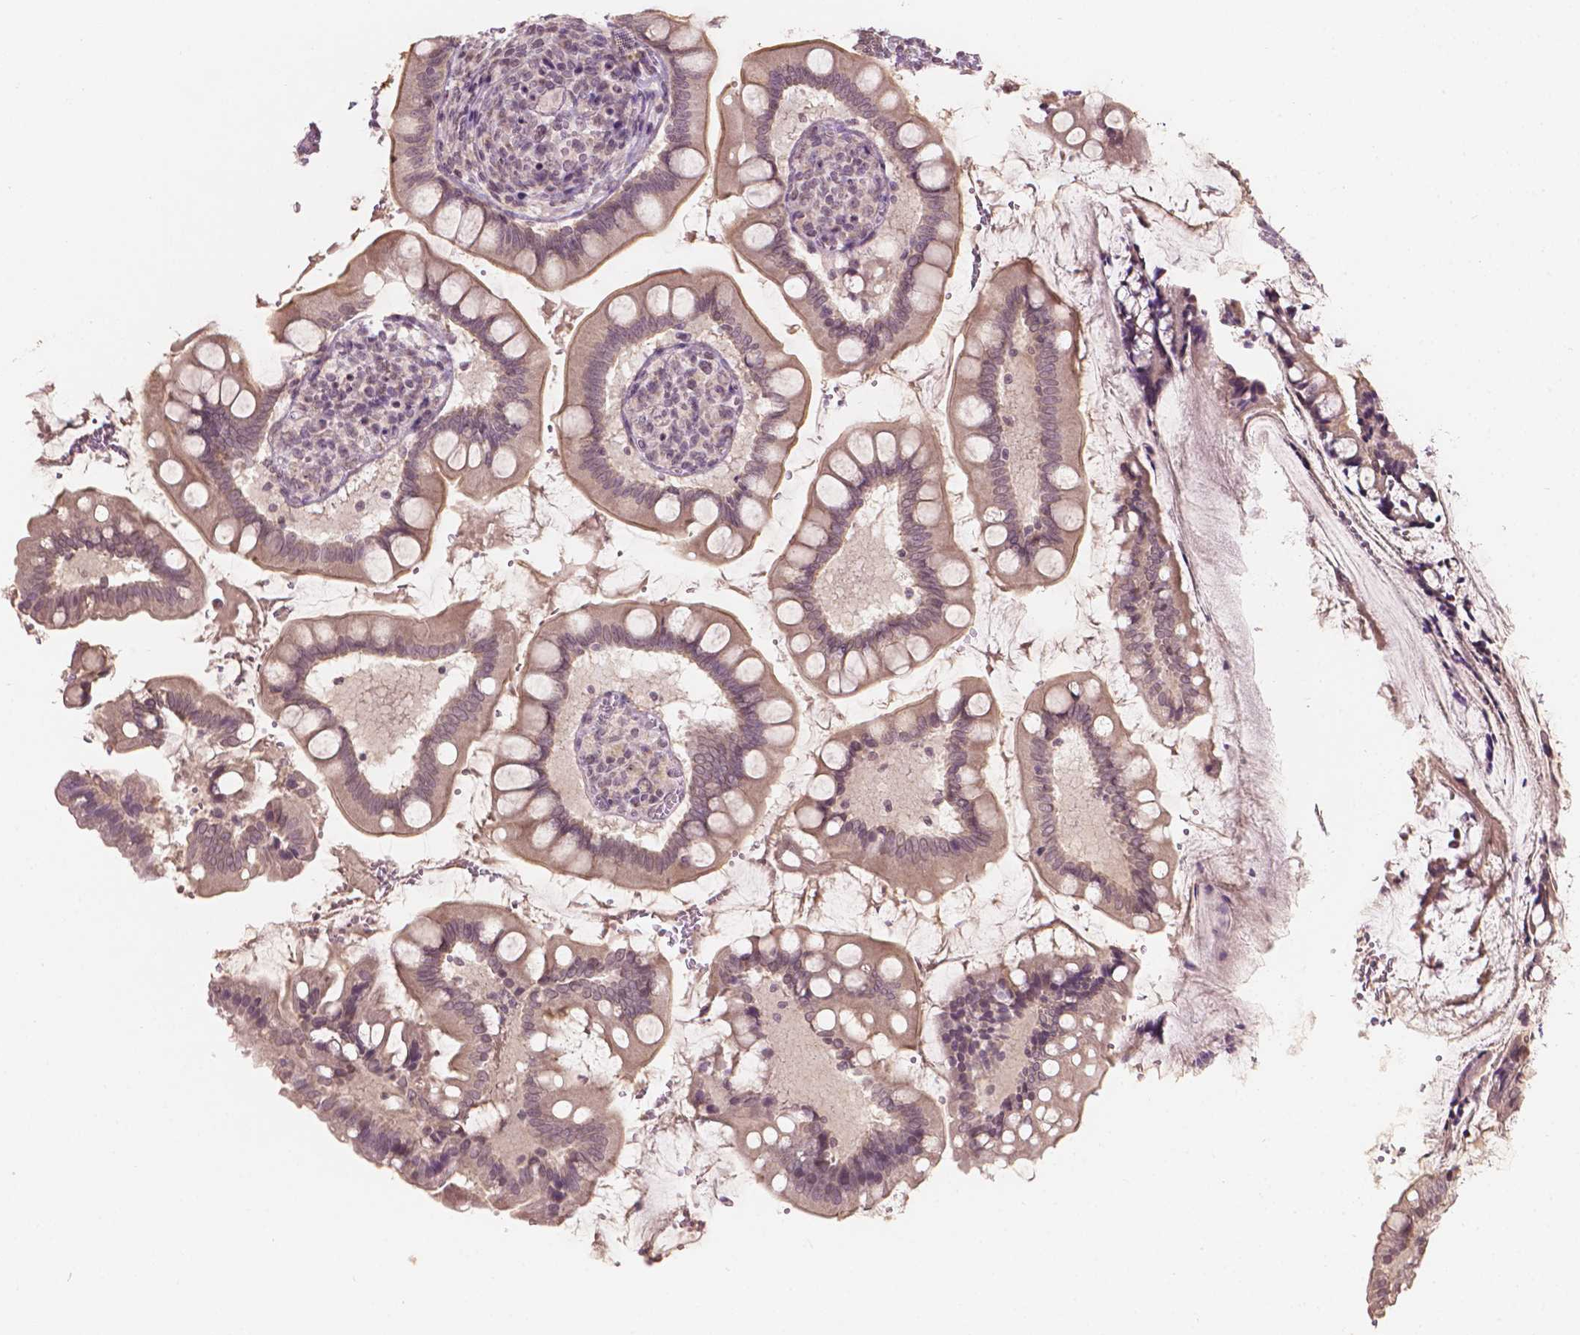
{"staining": {"intensity": "moderate", "quantity": ">75%", "location": "cytoplasmic/membranous"}, "tissue": "small intestine", "cell_type": "Glandular cells", "image_type": "normal", "snomed": [{"axis": "morphology", "description": "Normal tissue, NOS"}, {"axis": "topography", "description": "Small intestine"}], "caption": "Protein positivity by immunohistochemistry displays moderate cytoplasmic/membranous positivity in about >75% of glandular cells in benign small intestine. The staining was performed using DAB, with brown indicating positive protein expression. Nuclei are stained blue with hematoxylin.", "gene": "NOS1AP", "patient": {"sex": "female", "age": 56}}